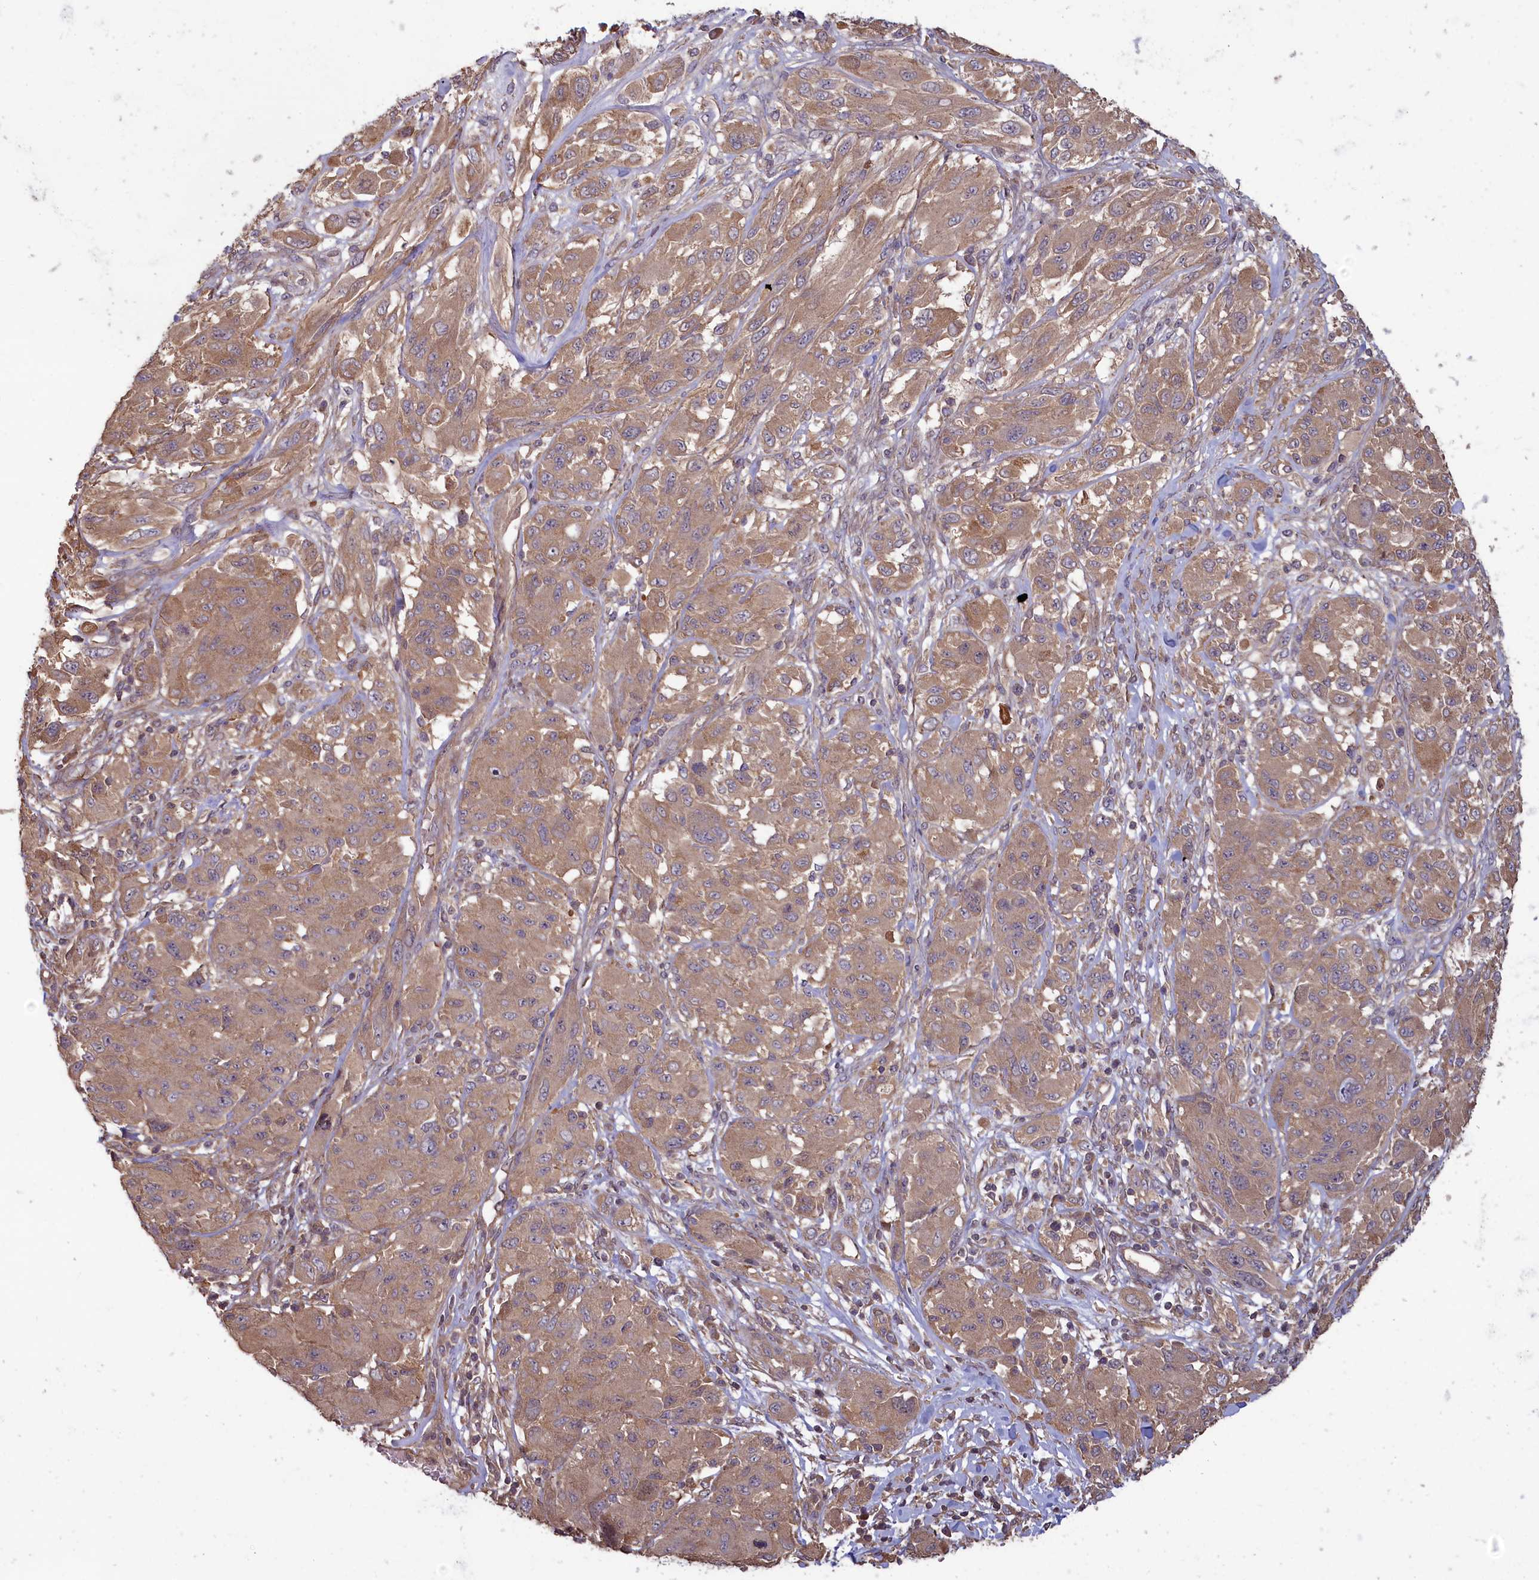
{"staining": {"intensity": "weak", "quantity": ">75%", "location": "cytoplasmic/membranous"}, "tissue": "melanoma", "cell_type": "Tumor cells", "image_type": "cancer", "snomed": [{"axis": "morphology", "description": "Malignant melanoma, NOS"}, {"axis": "topography", "description": "Skin"}], "caption": "Melanoma stained with immunohistochemistry (IHC) demonstrates weak cytoplasmic/membranous expression in approximately >75% of tumor cells.", "gene": "CIAO2B", "patient": {"sex": "female", "age": 91}}